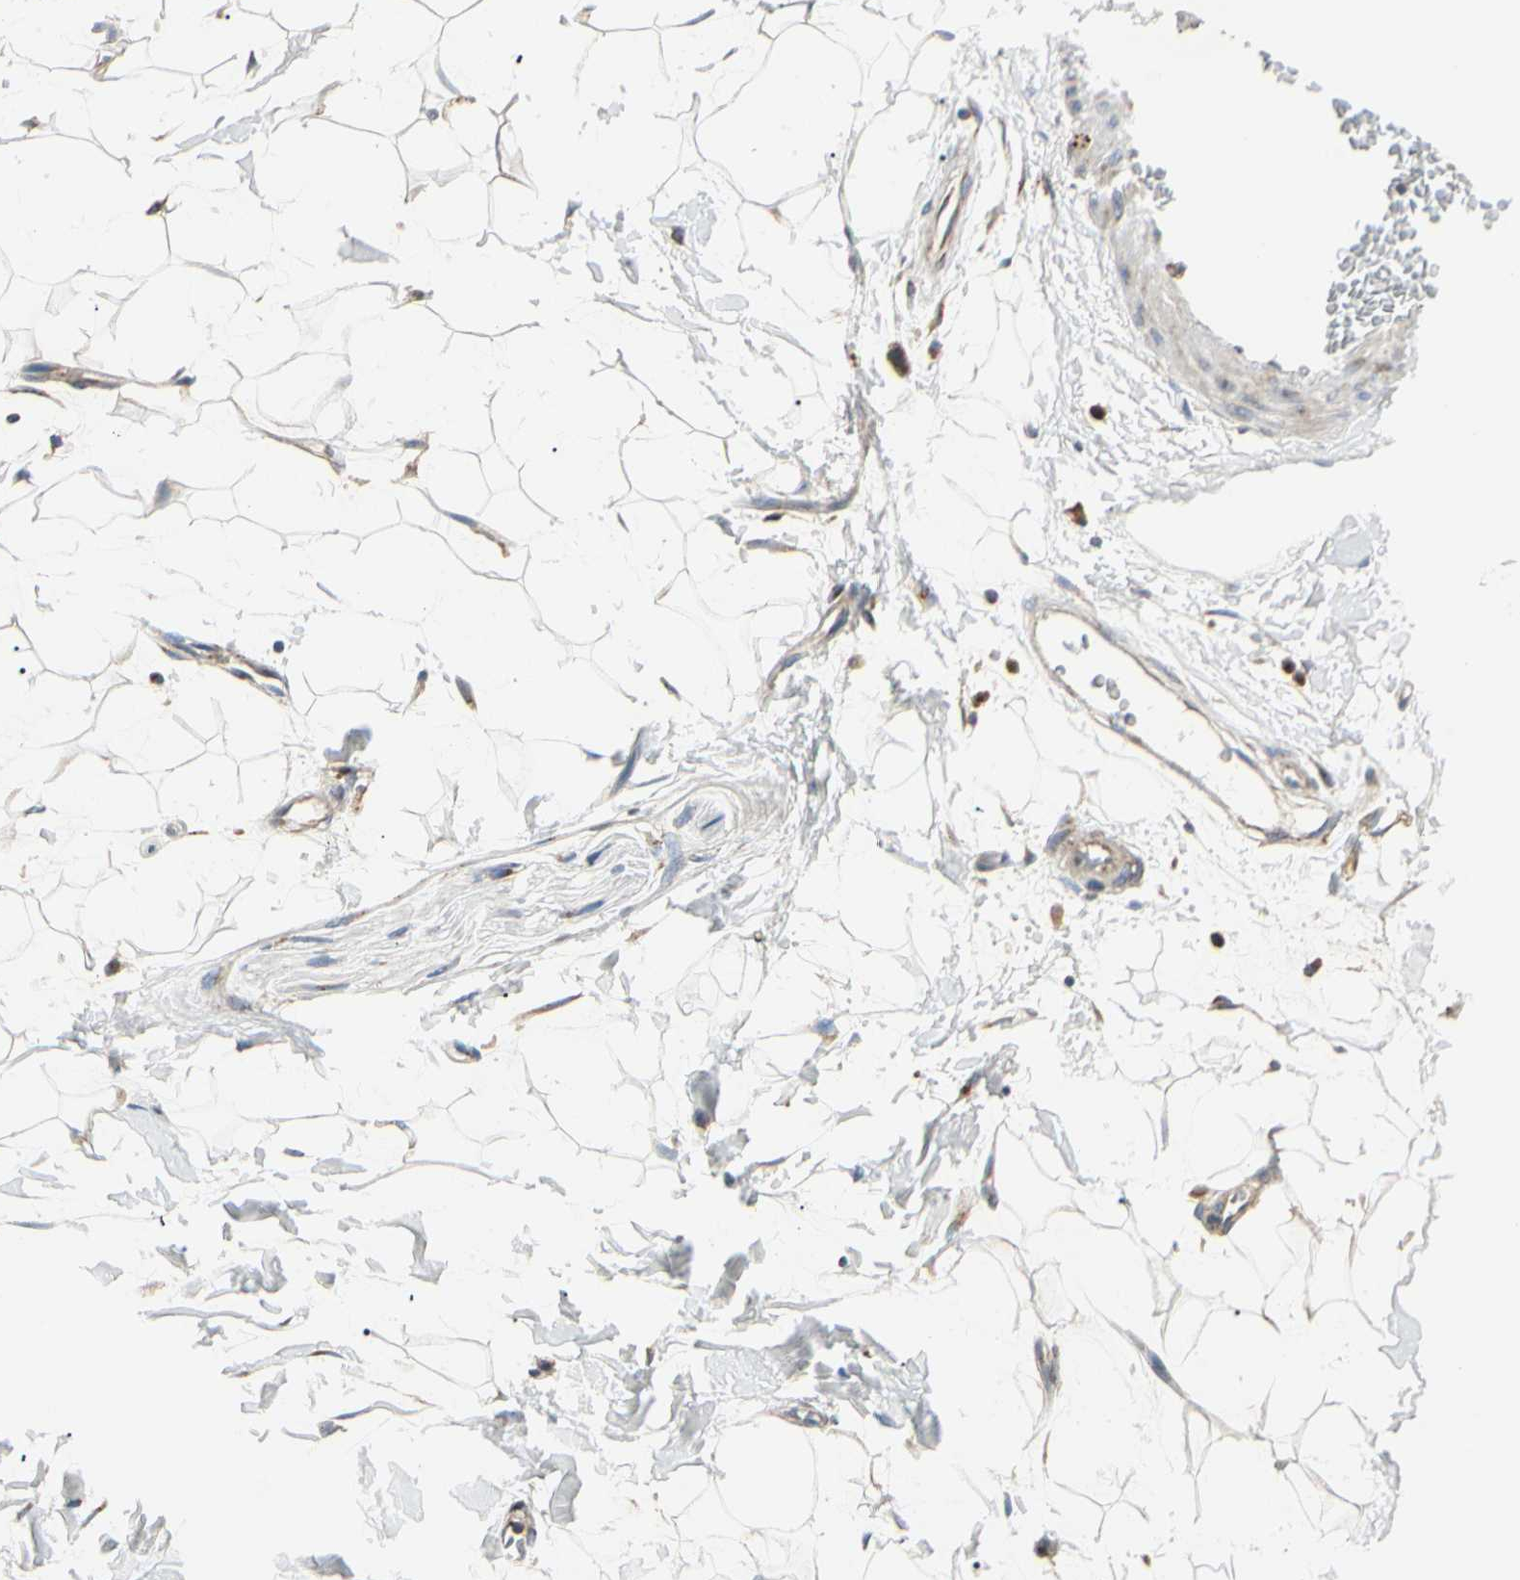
{"staining": {"intensity": "weak", "quantity": "<25%", "location": "cytoplasmic/membranous"}, "tissue": "adipose tissue", "cell_type": "Adipocytes", "image_type": "normal", "snomed": [{"axis": "morphology", "description": "Normal tissue, NOS"}, {"axis": "topography", "description": "Soft tissue"}], "caption": "Immunohistochemistry histopathology image of benign adipose tissue stained for a protein (brown), which reveals no staining in adipocytes.", "gene": "MRPL9", "patient": {"sex": "male", "age": 72}}